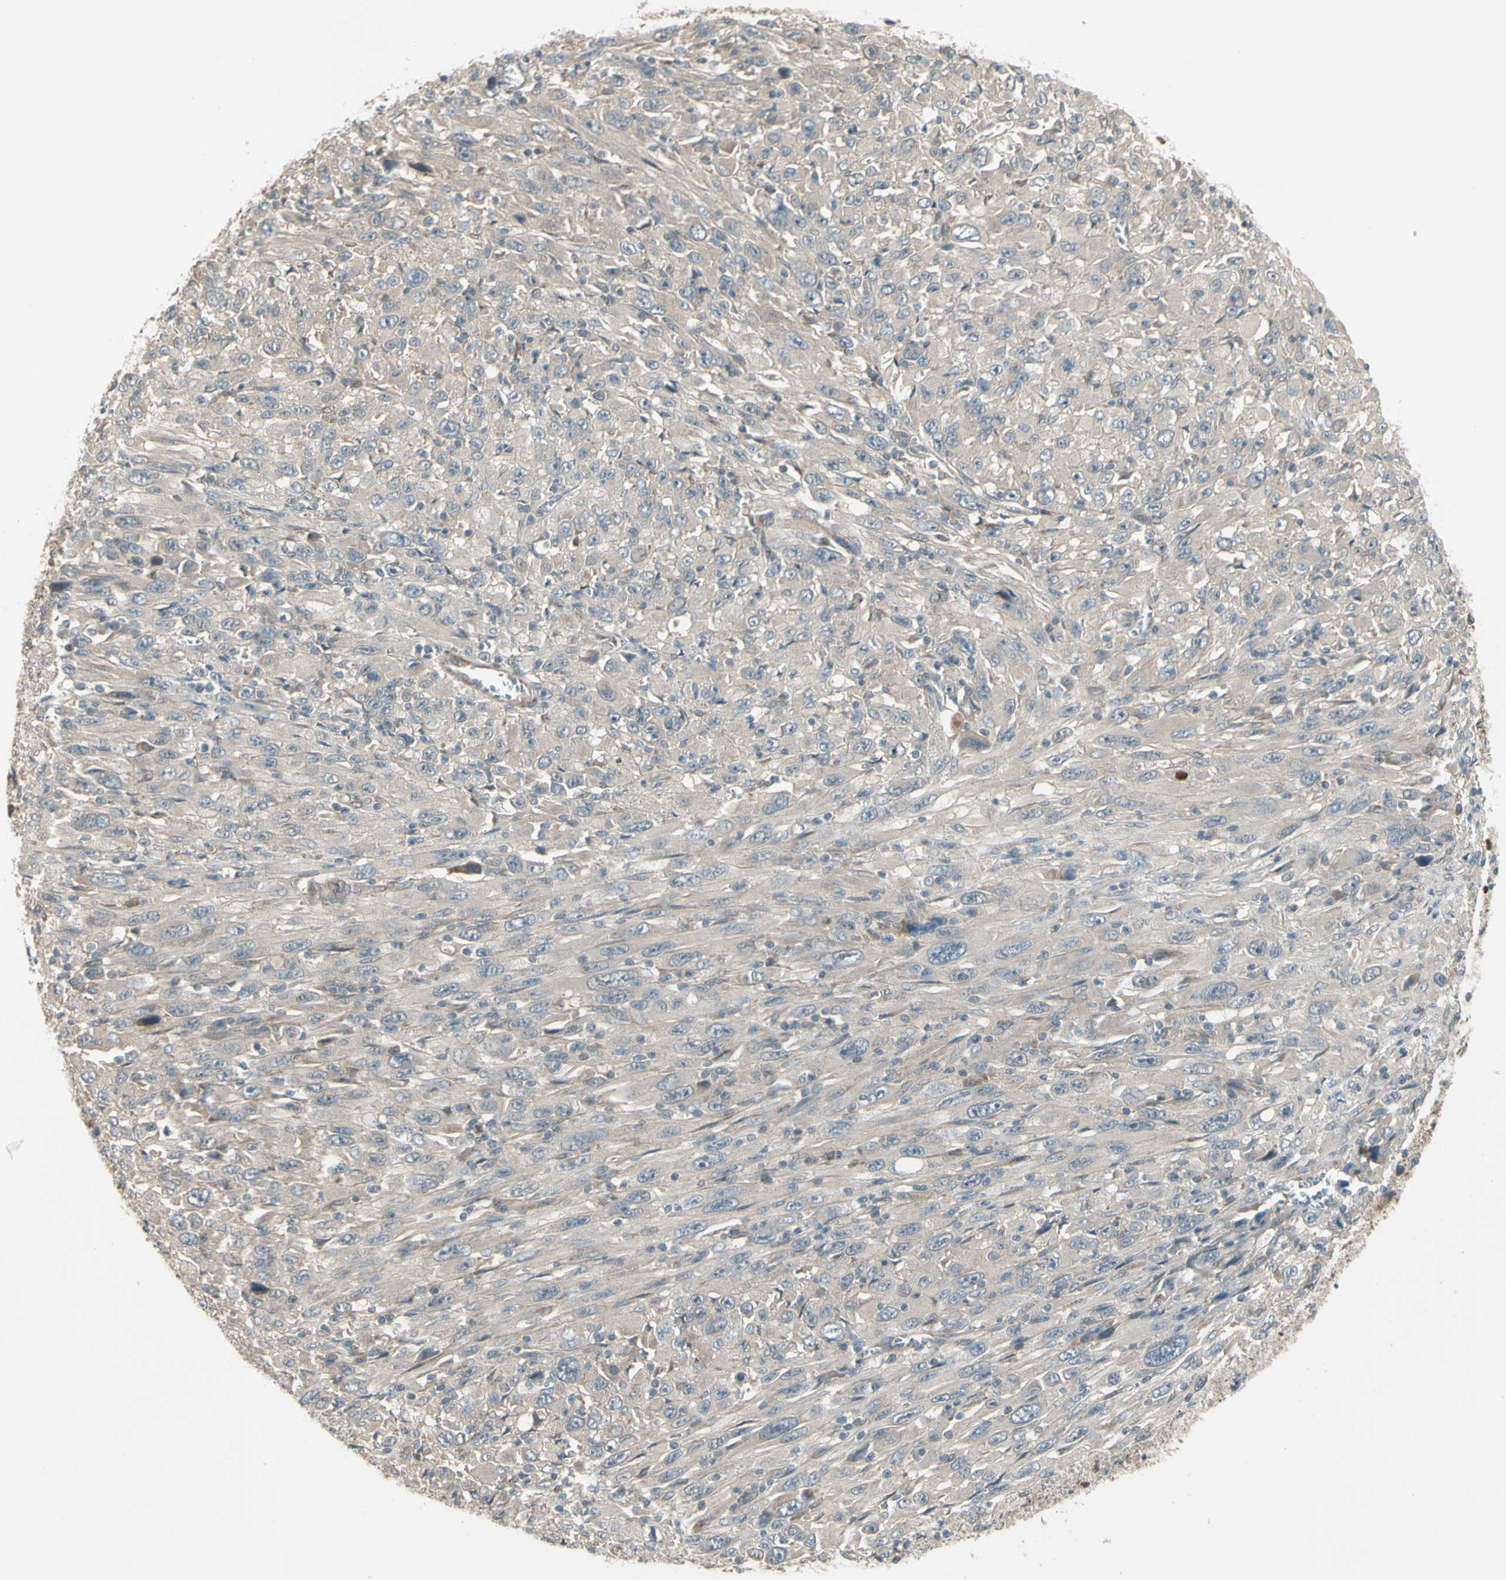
{"staining": {"intensity": "weak", "quantity": ">75%", "location": "cytoplasmic/membranous"}, "tissue": "melanoma", "cell_type": "Tumor cells", "image_type": "cancer", "snomed": [{"axis": "morphology", "description": "Malignant melanoma, Metastatic site"}, {"axis": "topography", "description": "Skin"}], "caption": "The photomicrograph demonstrates staining of melanoma, revealing weak cytoplasmic/membranous protein expression (brown color) within tumor cells. The staining was performed using DAB, with brown indicating positive protein expression. Nuclei are stained blue with hematoxylin.", "gene": "NAXD", "patient": {"sex": "female", "age": 56}}